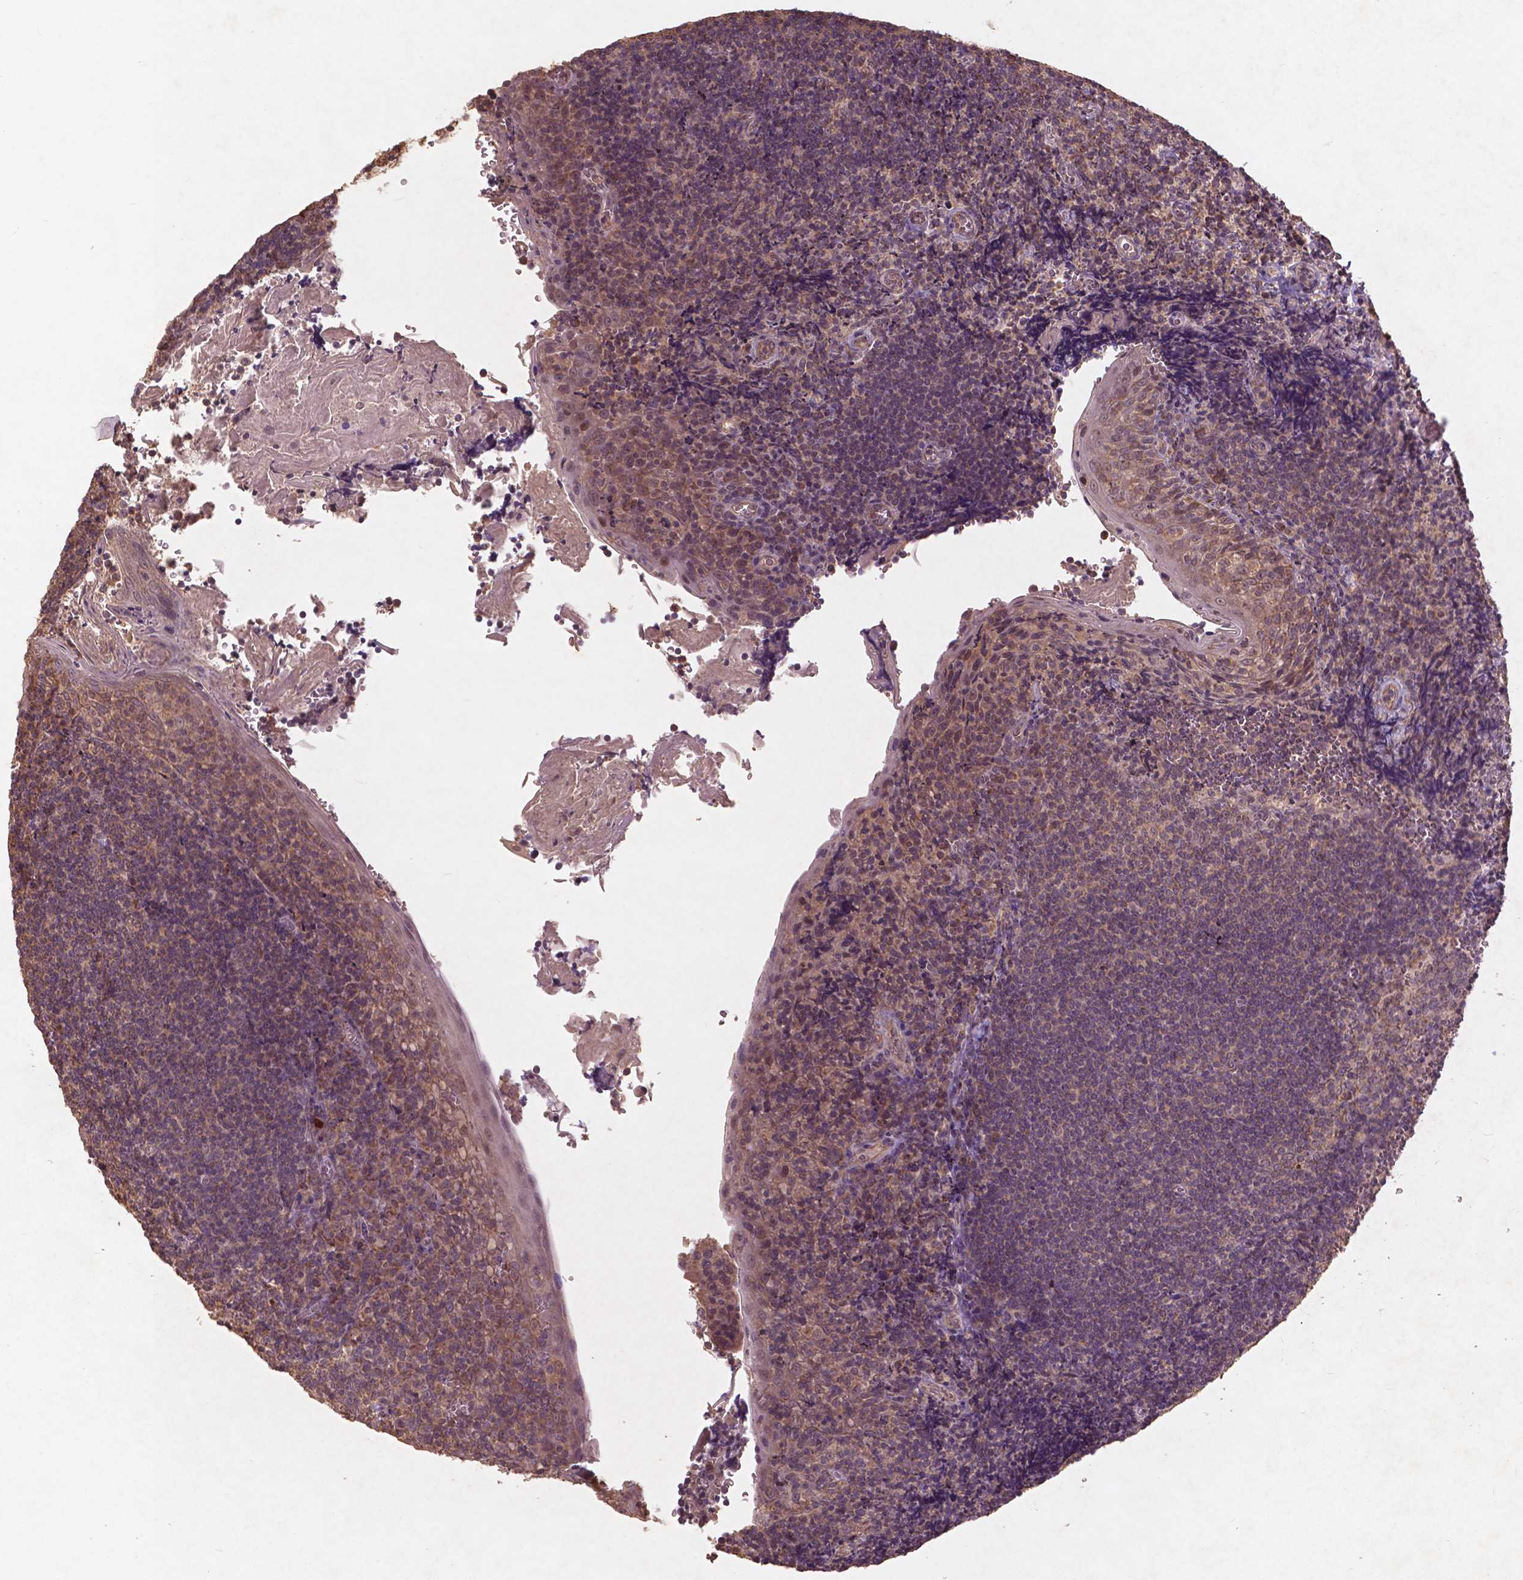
{"staining": {"intensity": "moderate", "quantity": ">75%", "location": "cytoplasmic/membranous"}, "tissue": "tonsil", "cell_type": "Germinal center cells", "image_type": "normal", "snomed": [{"axis": "morphology", "description": "Normal tissue, NOS"}, {"axis": "morphology", "description": "Inflammation, NOS"}, {"axis": "topography", "description": "Tonsil"}], "caption": "Tonsil stained for a protein displays moderate cytoplasmic/membranous positivity in germinal center cells. The staining was performed using DAB to visualize the protein expression in brown, while the nuclei were stained in blue with hematoxylin (Magnification: 20x).", "gene": "ST6GALNAC5", "patient": {"sex": "female", "age": 31}}